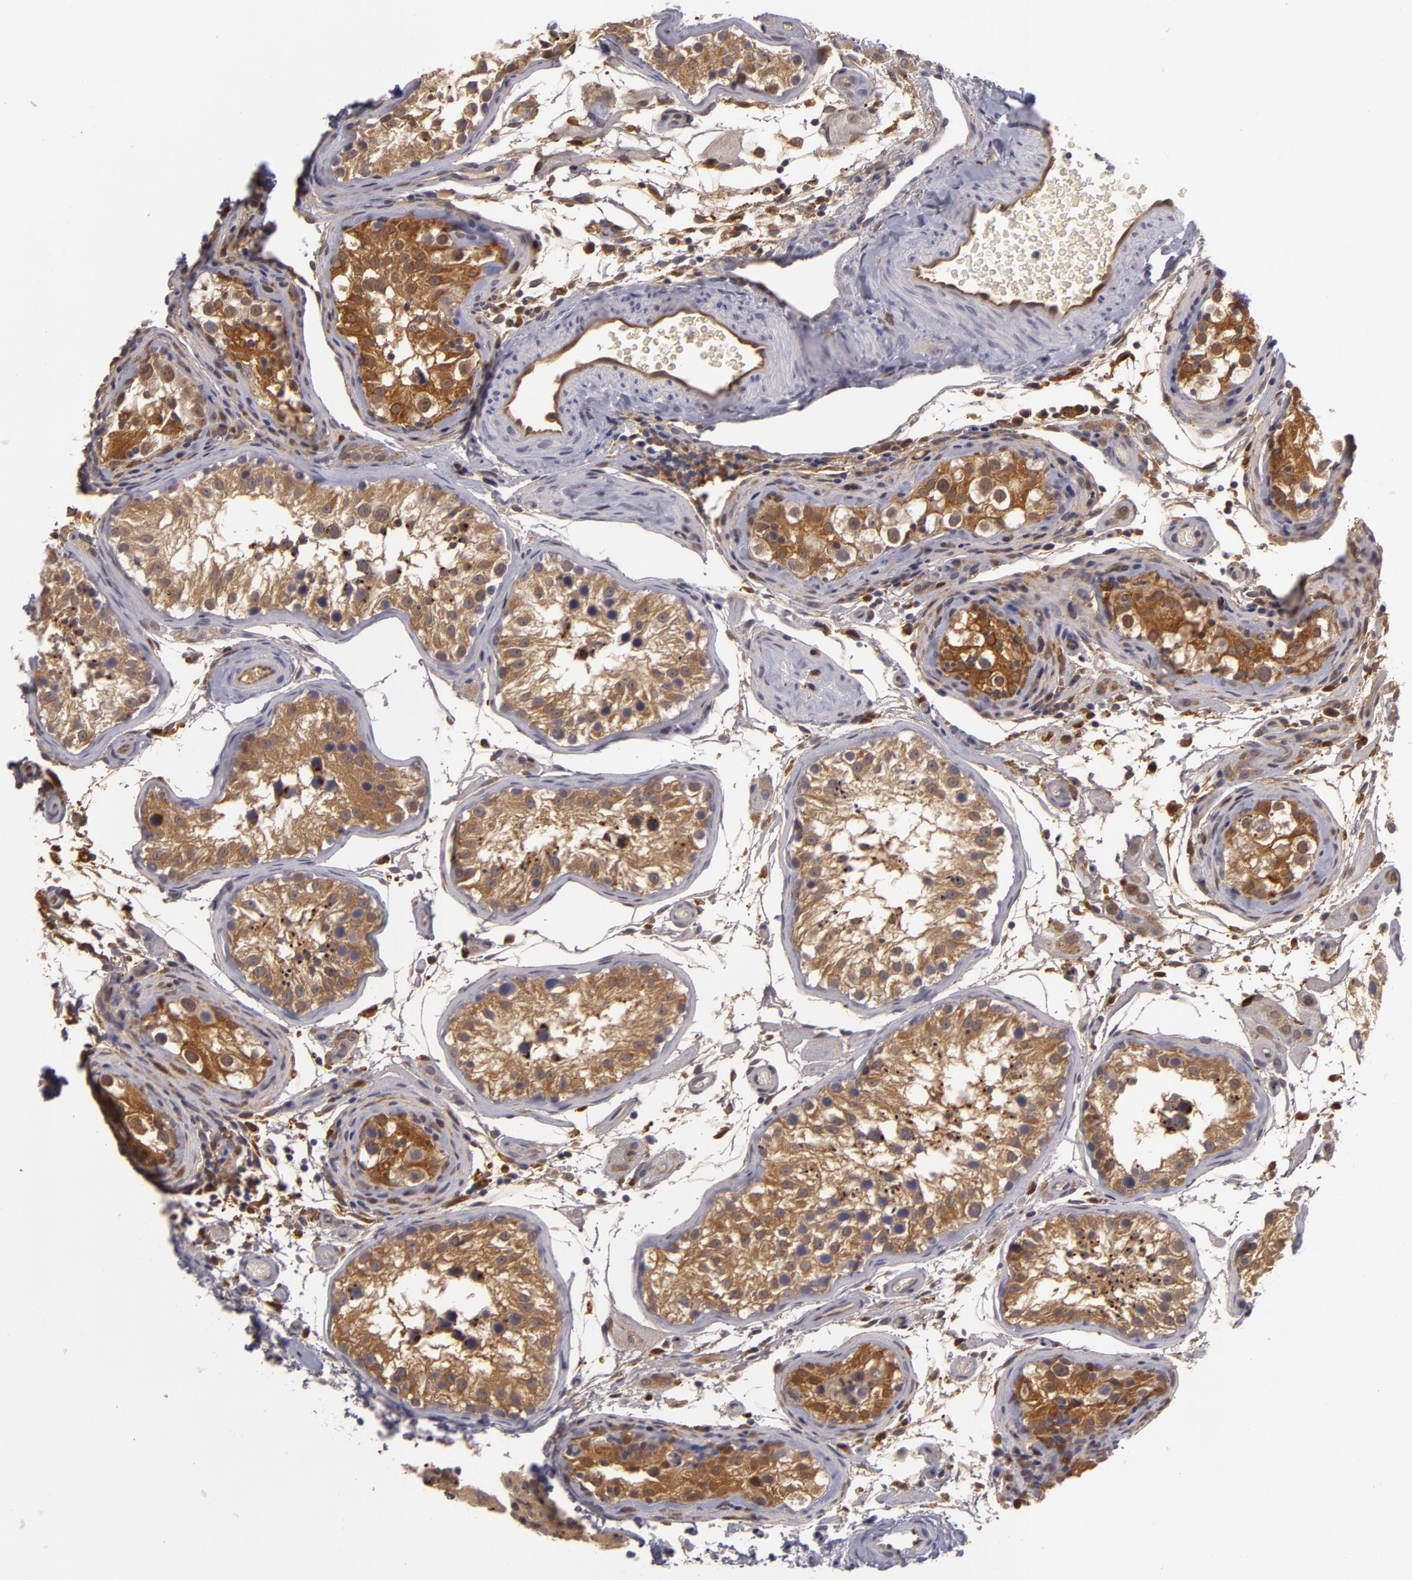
{"staining": {"intensity": "moderate", "quantity": ">75%", "location": "cytoplasmic/membranous"}, "tissue": "testis", "cell_type": "Cells in seminiferous ducts", "image_type": "normal", "snomed": [{"axis": "morphology", "description": "Normal tissue, NOS"}, {"axis": "topography", "description": "Testis"}], "caption": "This is an image of IHC staining of unremarkable testis, which shows moderate staining in the cytoplasmic/membranous of cells in seminiferous ducts.", "gene": "ZNF229", "patient": {"sex": "male", "age": 24}}